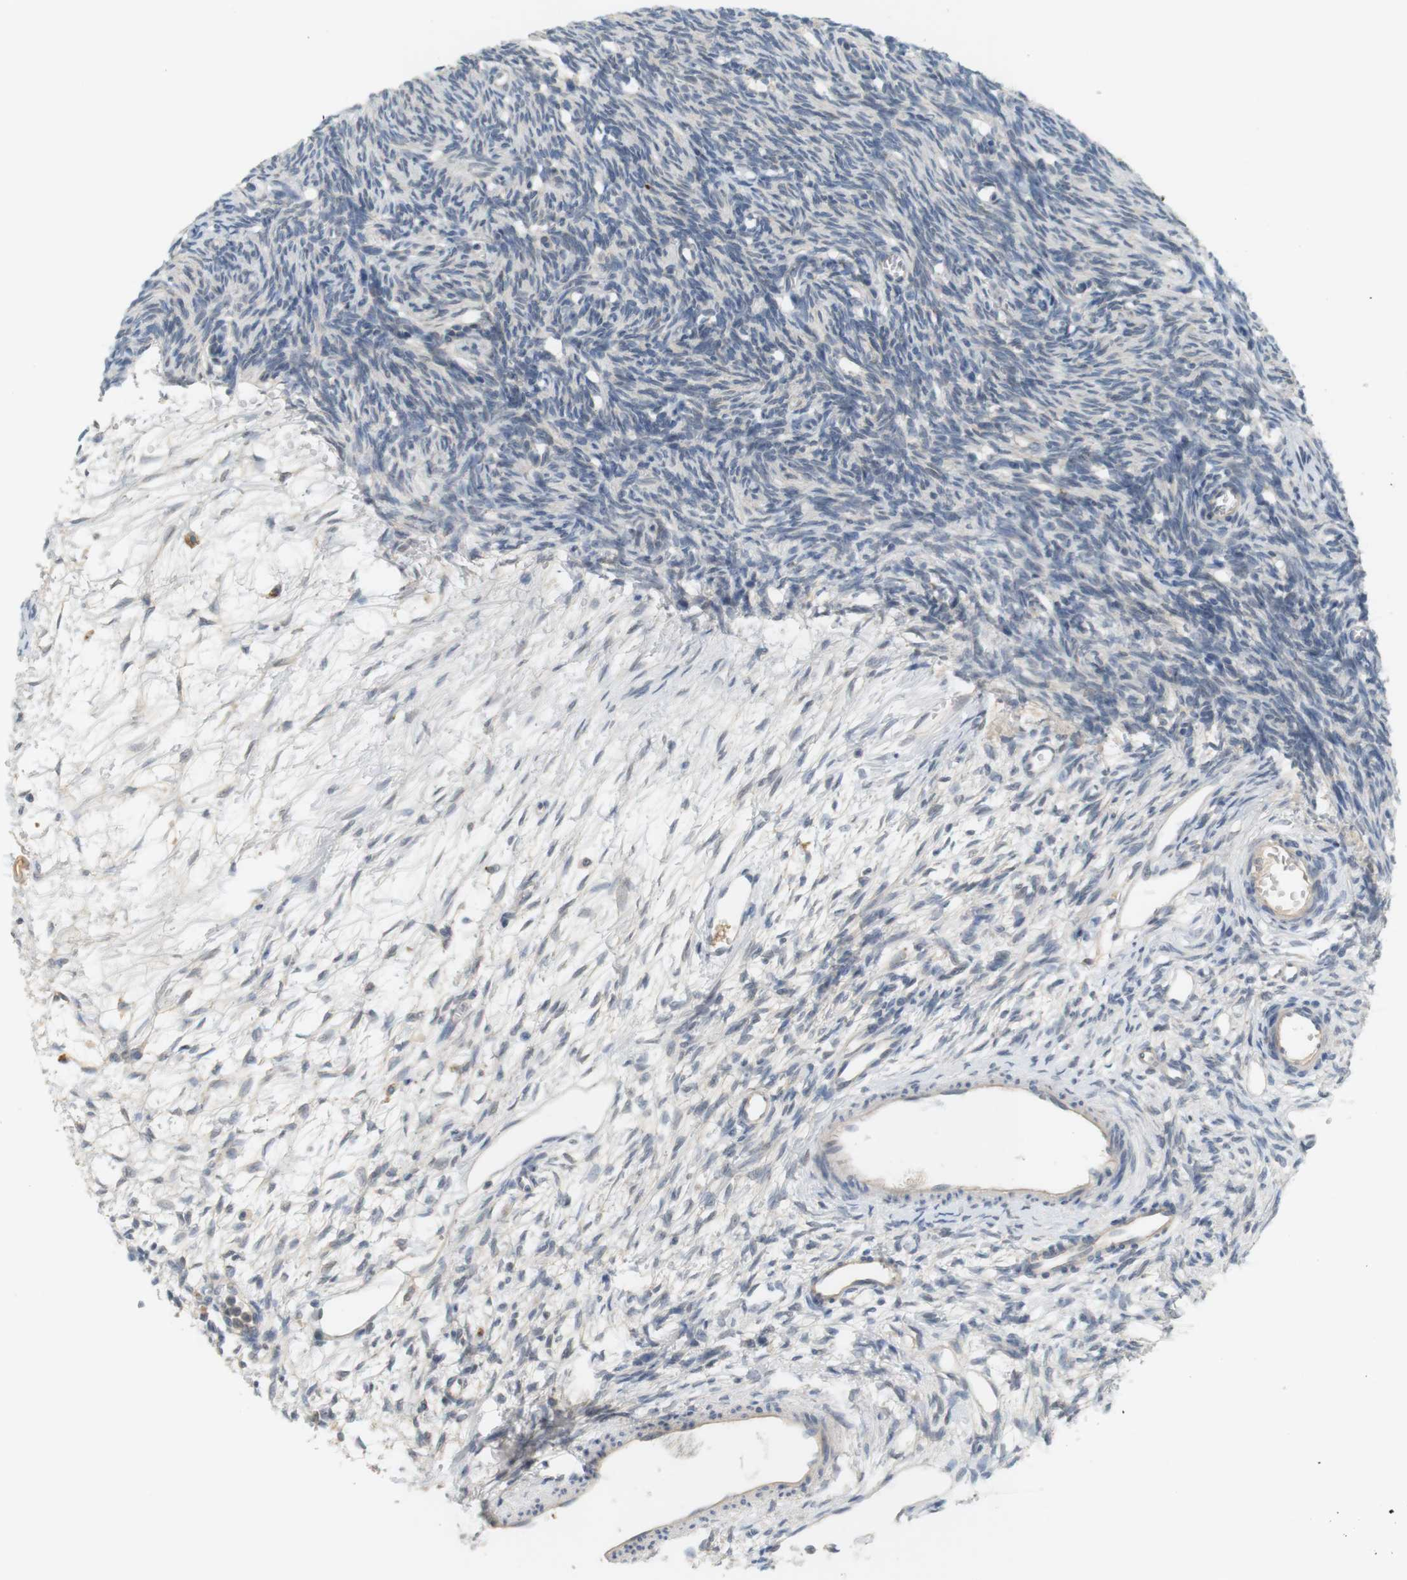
{"staining": {"intensity": "negative", "quantity": "none", "location": "none"}, "tissue": "ovary", "cell_type": "Ovarian stroma cells", "image_type": "normal", "snomed": [{"axis": "morphology", "description": "Normal tissue, NOS"}, {"axis": "topography", "description": "Ovary"}], "caption": "Immunohistochemistry (IHC) of benign ovary shows no staining in ovarian stroma cells. (DAB (3,3'-diaminobenzidine) immunohistochemistry visualized using brightfield microscopy, high magnification).", "gene": "CREB3L2", "patient": {"sex": "female", "age": 33}}